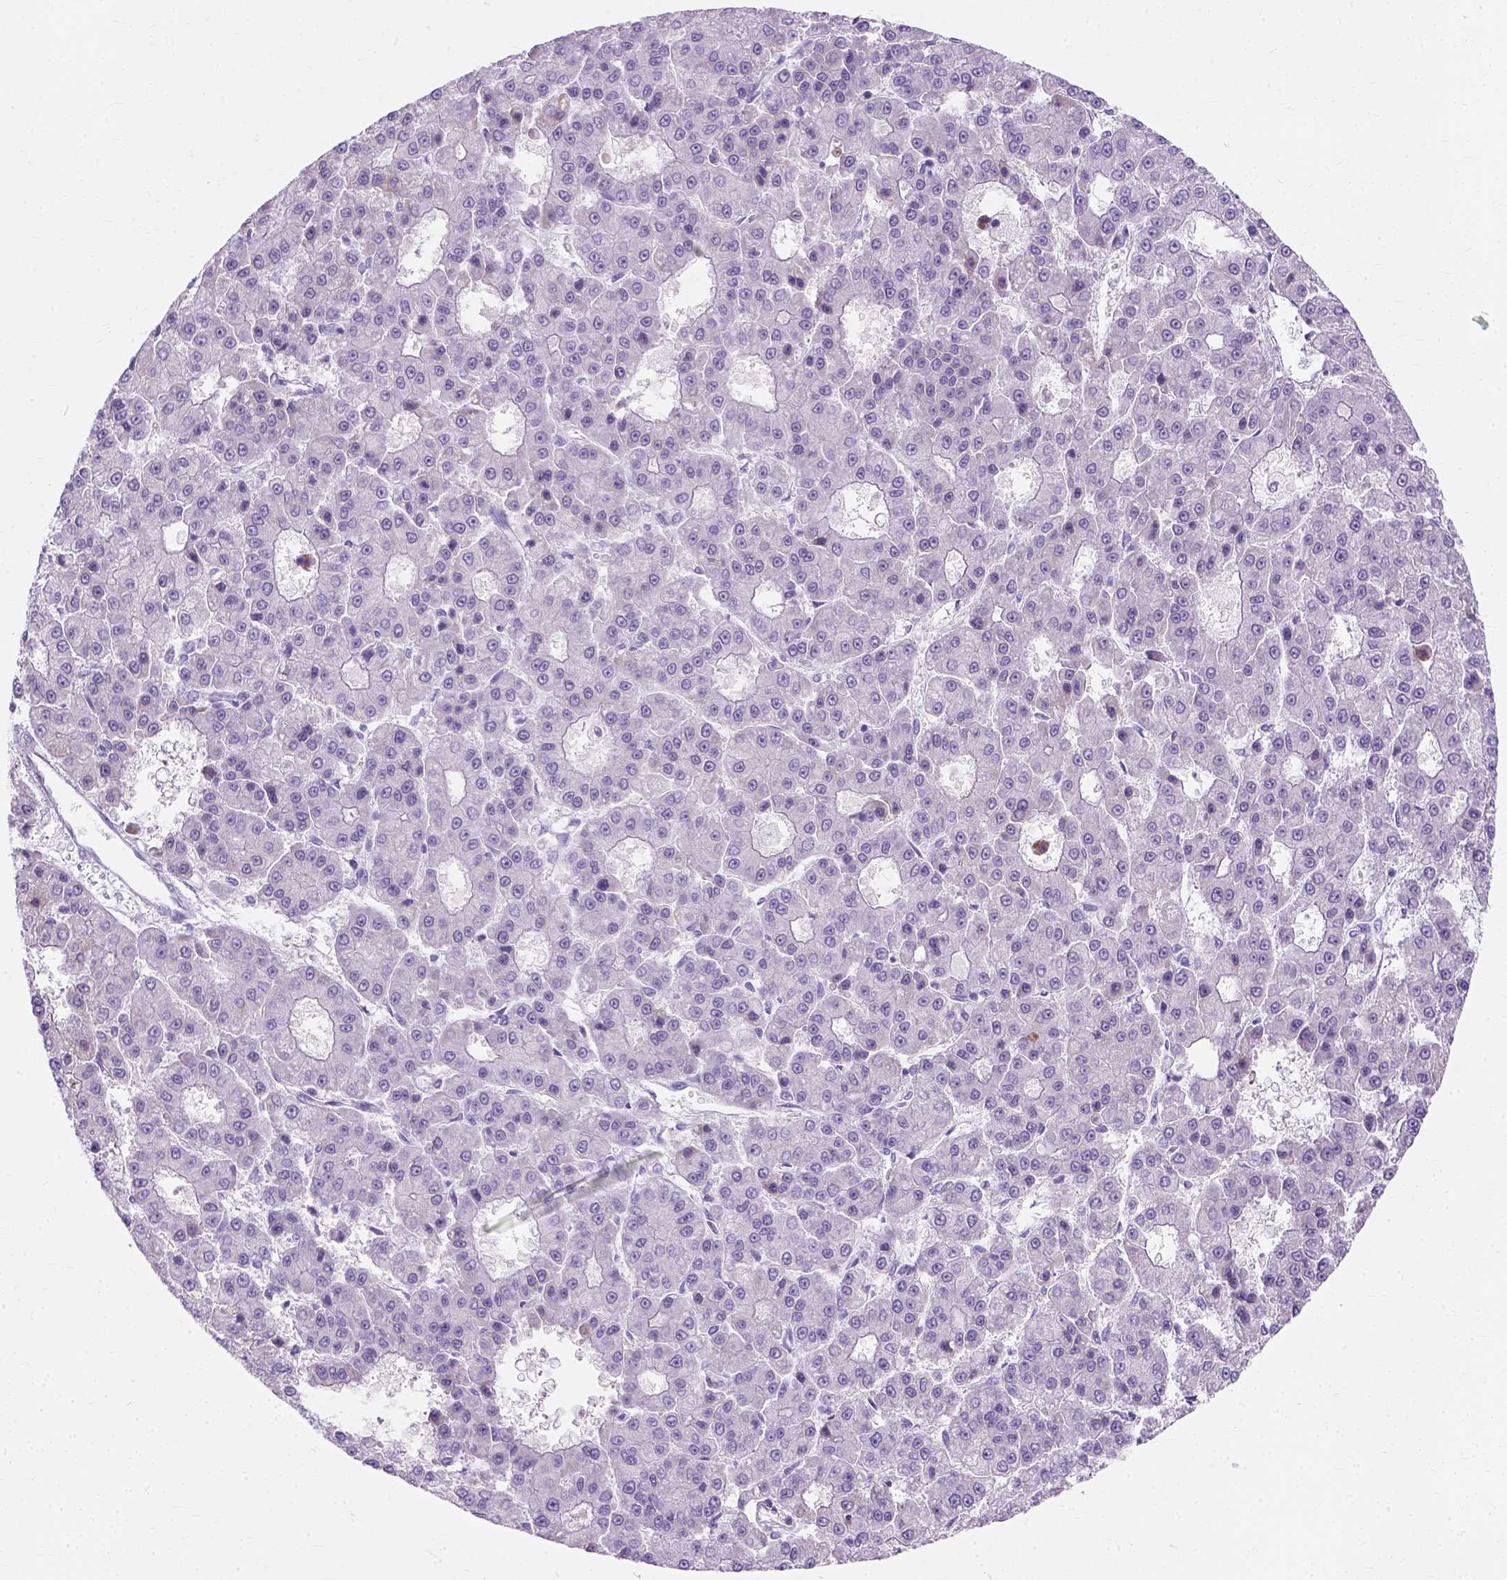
{"staining": {"intensity": "negative", "quantity": "none", "location": "none"}, "tissue": "liver cancer", "cell_type": "Tumor cells", "image_type": "cancer", "snomed": [{"axis": "morphology", "description": "Carcinoma, Hepatocellular, NOS"}, {"axis": "topography", "description": "Liver"}], "caption": "Liver cancer (hepatocellular carcinoma) was stained to show a protein in brown. There is no significant staining in tumor cells.", "gene": "MYH15", "patient": {"sex": "male", "age": 70}}